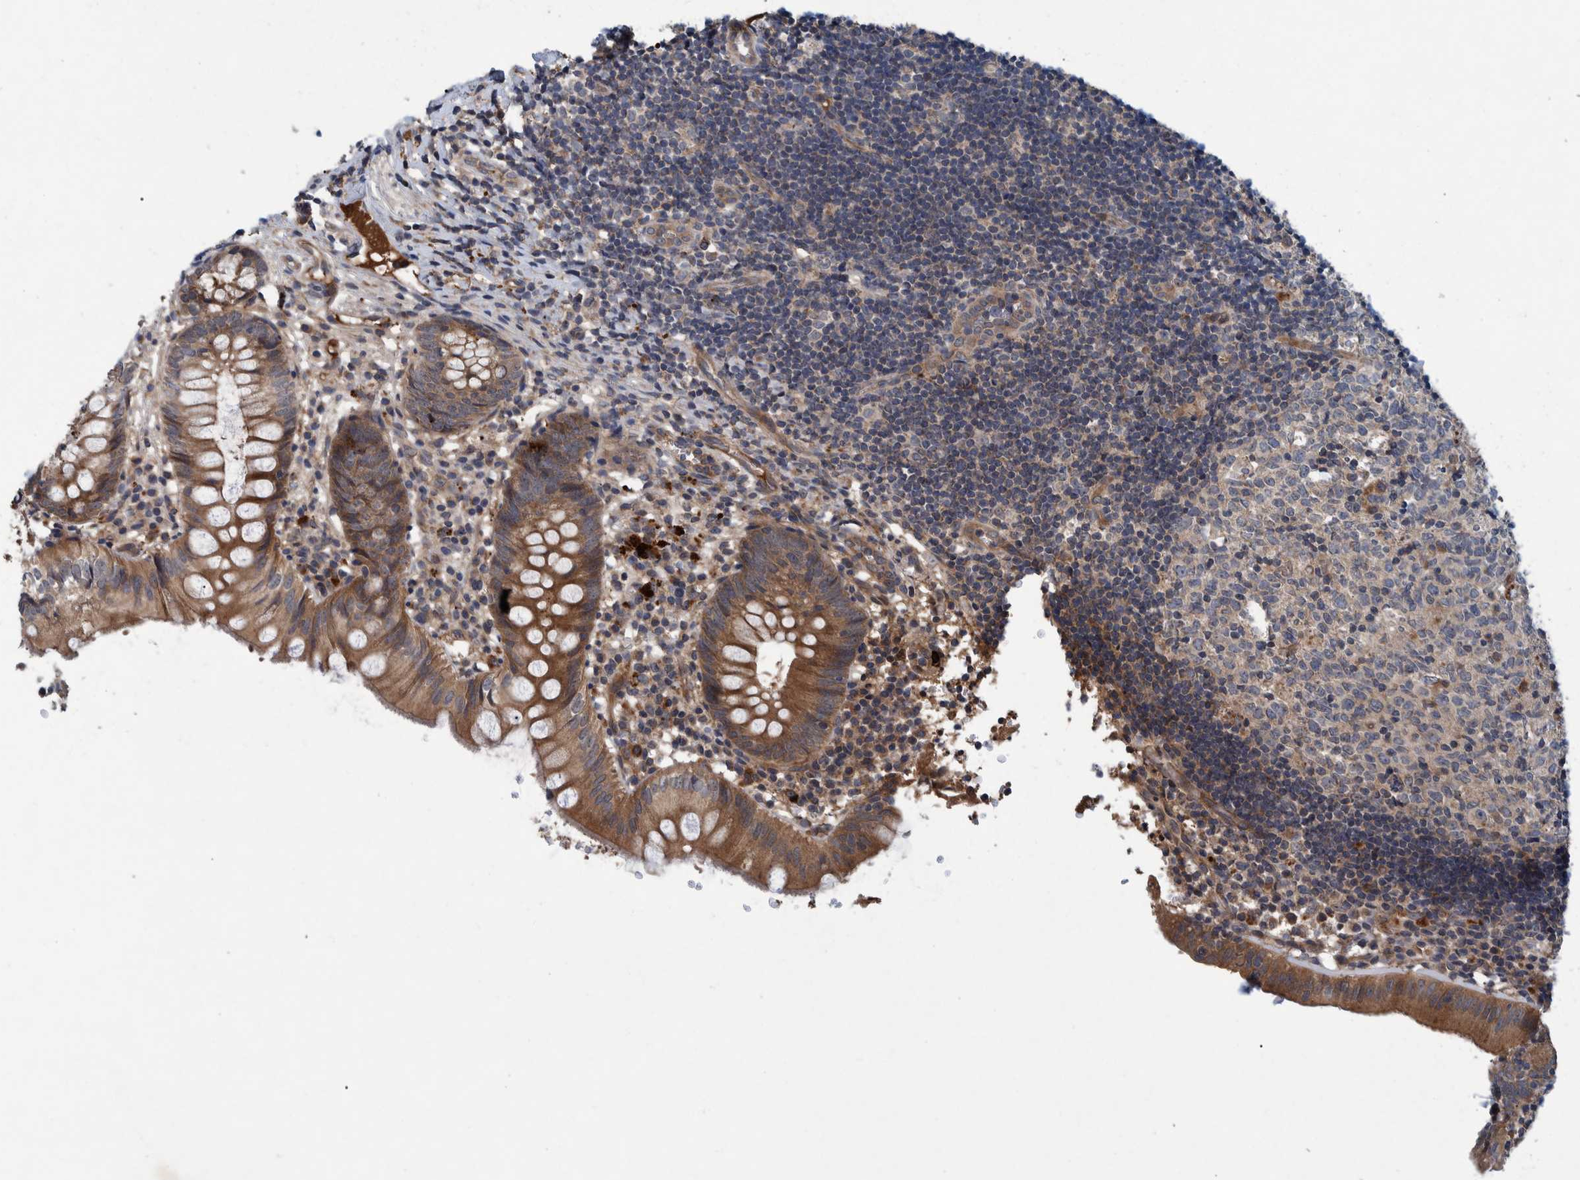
{"staining": {"intensity": "moderate", "quantity": ">75%", "location": "cytoplasmic/membranous"}, "tissue": "appendix", "cell_type": "Glandular cells", "image_type": "normal", "snomed": [{"axis": "morphology", "description": "Normal tissue, NOS"}, {"axis": "topography", "description": "Appendix"}], "caption": "High-magnification brightfield microscopy of normal appendix stained with DAB (brown) and counterstained with hematoxylin (blue). glandular cells exhibit moderate cytoplasmic/membranous staining is appreciated in about>75% of cells. Immunohistochemistry stains the protein in brown and the nuclei are stained blue.", "gene": "ITIH3", "patient": {"sex": "male", "age": 8}}